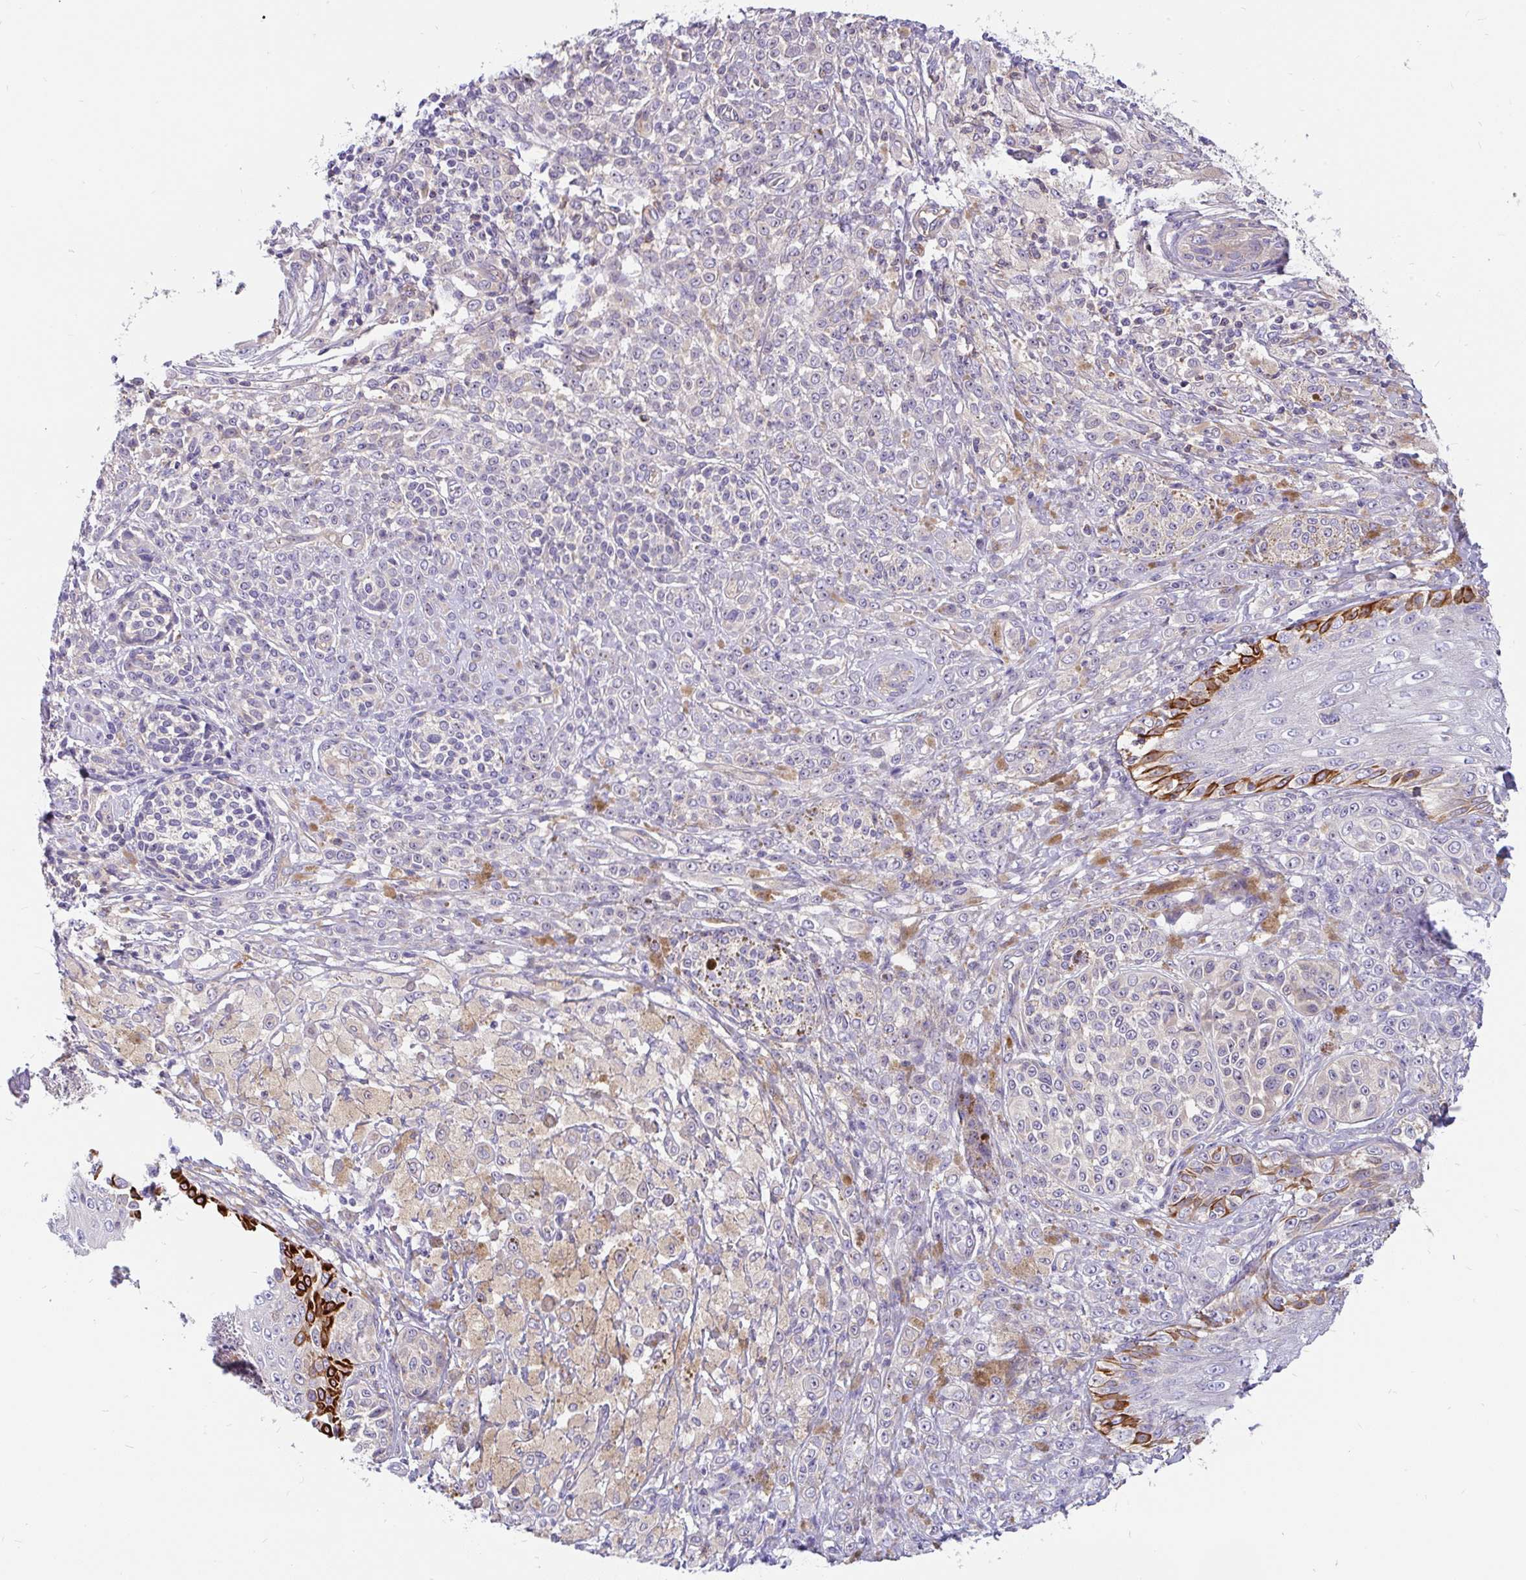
{"staining": {"intensity": "negative", "quantity": "none", "location": "none"}, "tissue": "melanoma", "cell_type": "Tumor cells", "image_type": "cancer", "snomed": [{"axis": "morphology", "description": "Malignant melanoma, NOS"}, {"axis": "topography", "description": "Skin"}], "caption": "Immunohistochemistry (IHC) photomicrograph of human melanoma stained for a protein (brown), which shows no expression in tumor cells.", "gene": "LRRC26", "patient": {"sex": "male", "age": 42}}